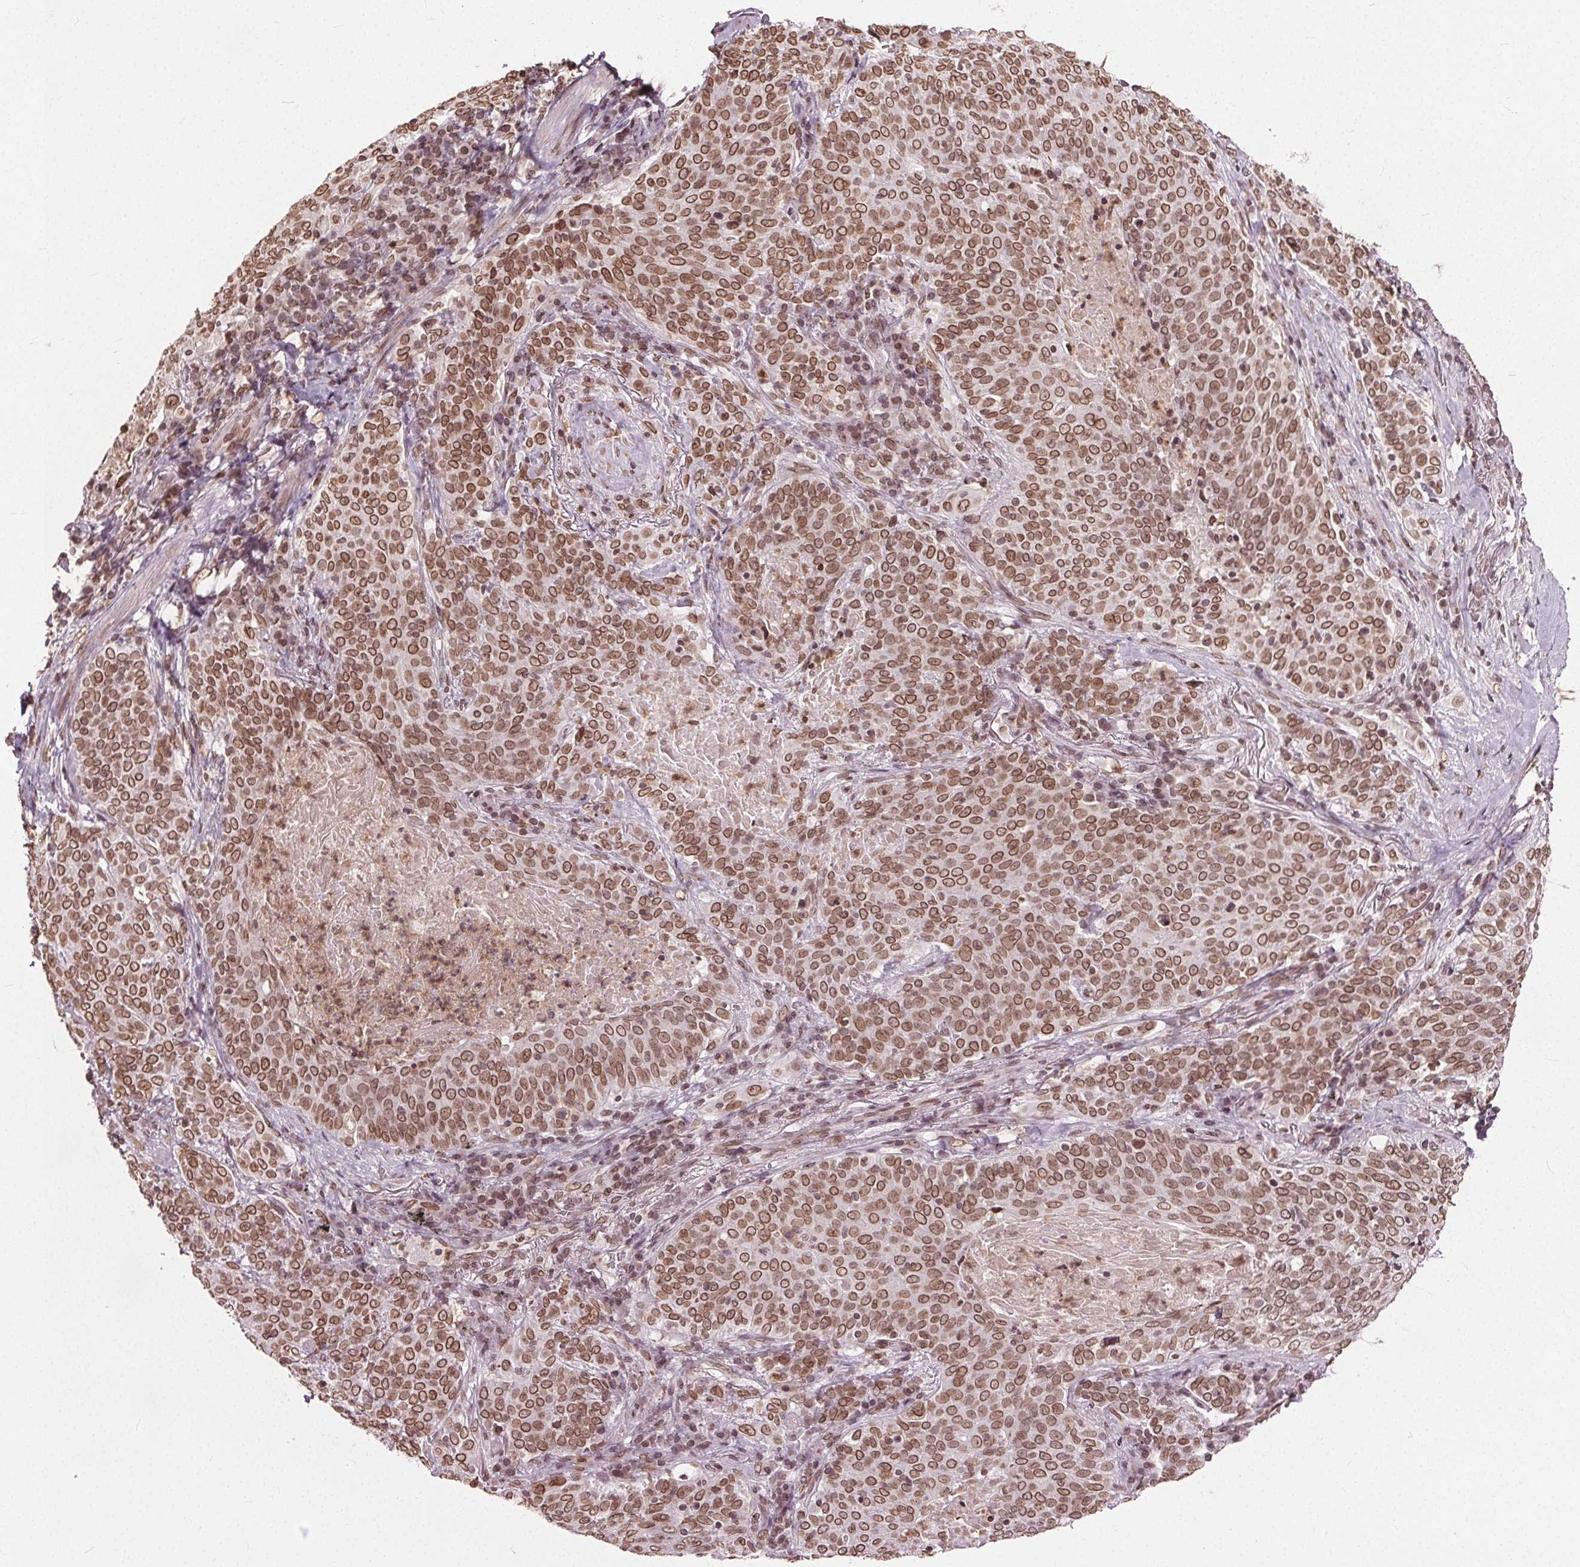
{"staining": {"intensity": "moderate", "quantity": ">75%", "location": "cytoplasmic/membranous,nuclear"}, "tissue": "lung cancer", "cell_type": "Tumor cells", "image_type": "cancer", "snomed": [{"axis": "morphology", "description": "Squamous cell carcinoma, NOS"}, {"axis": "topography", "description": "Lung"}], "caption": "There is medium levels of moderate cytoplasmic/membranous and nuclear expression in tumor cells of squamous cell carcinoma (lung), as demonstrated by immunohistochemical staining (brown color).", "gene": "TTC39C", "patient": {"sex": "male", "age": 82}}